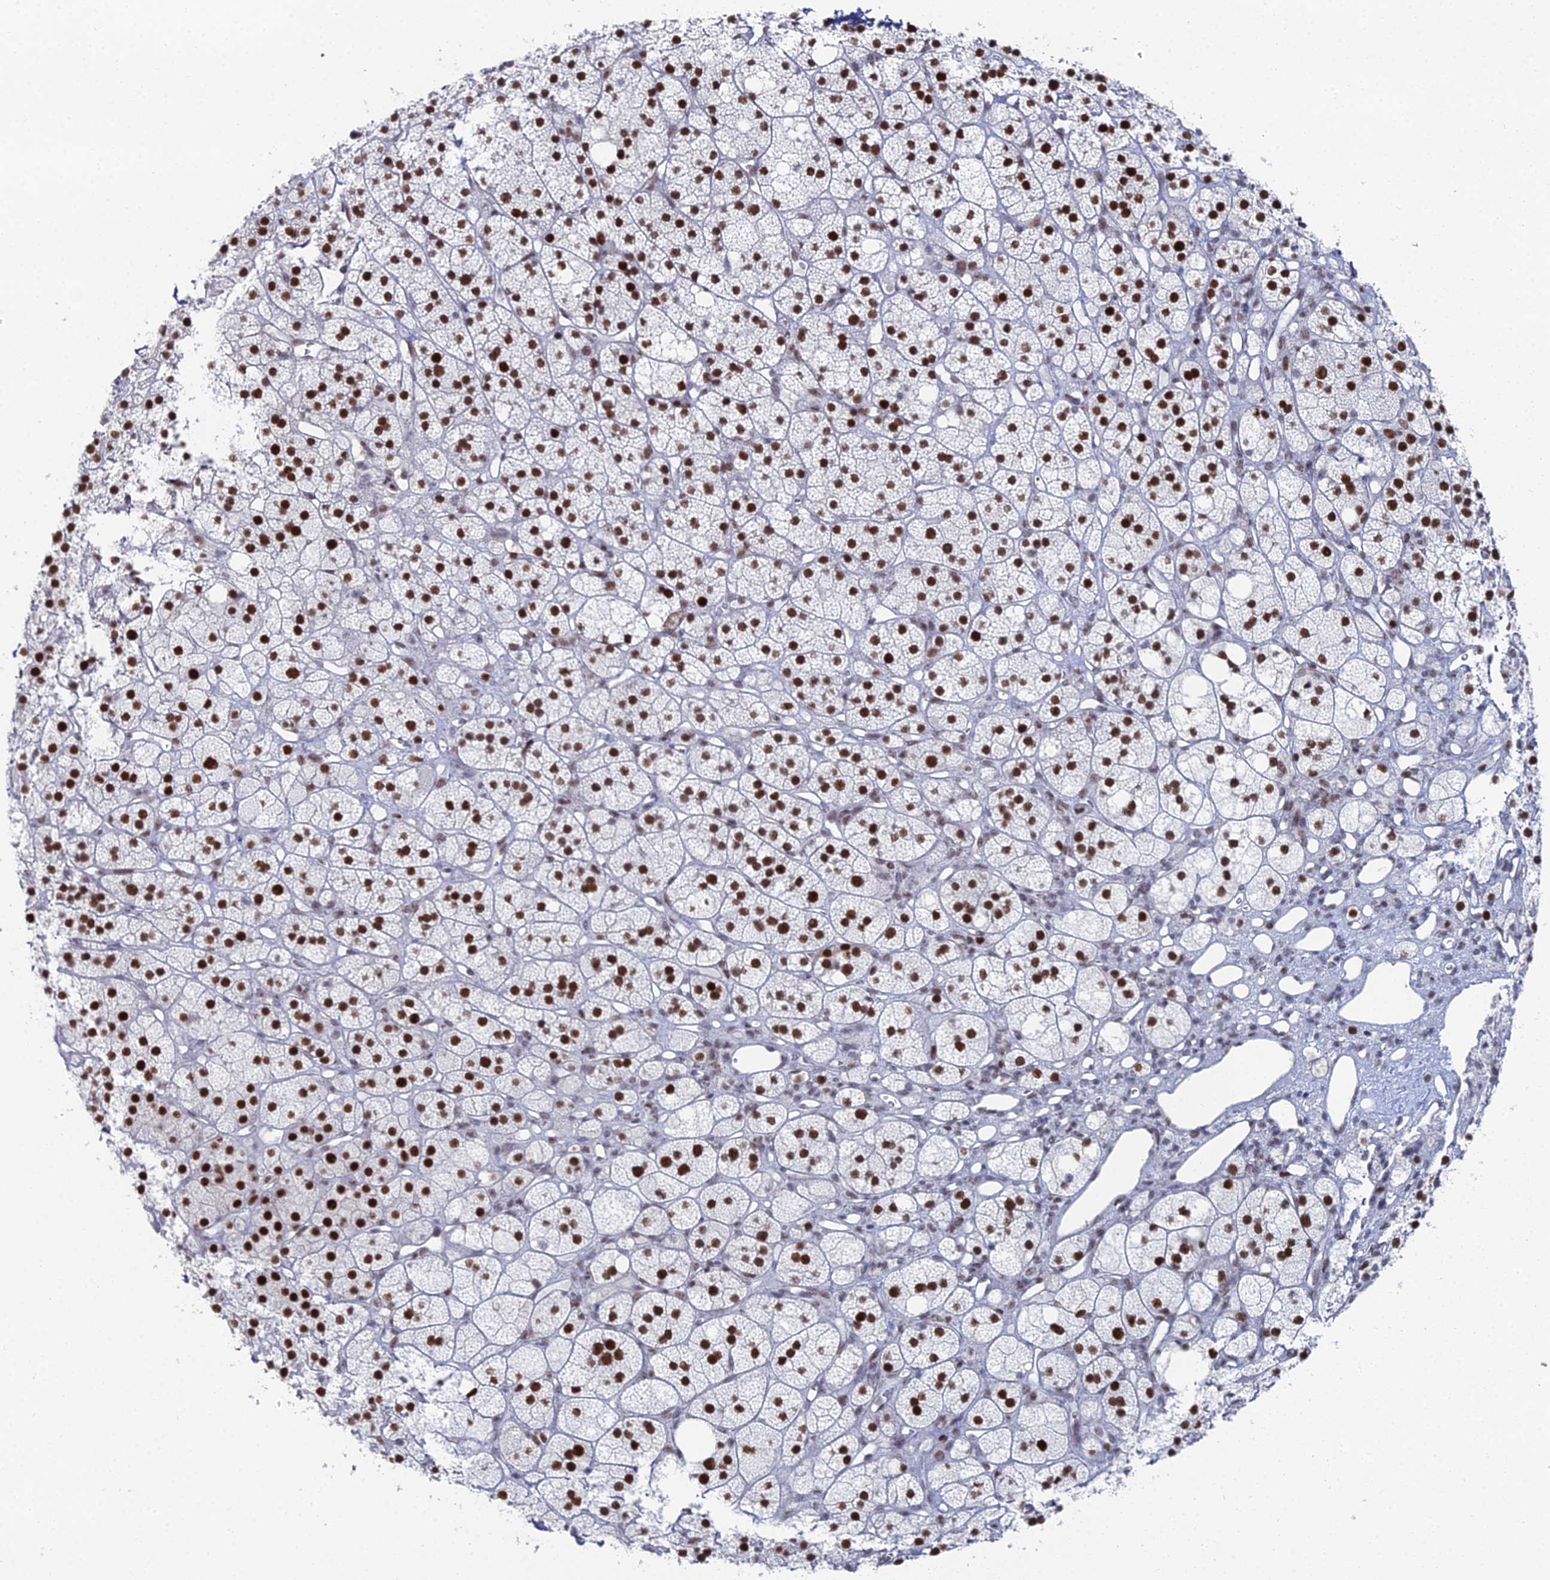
{"staining": {"intensity": "strong", "quantity": ">75%", "location": "nuclear"}, "tissue": "adrenal gland", "cell_type": "Glandular cells", "image_type": "normal", "snomed": [{"axis": "morphology", "description": "Normal tissue, NOS"}, {"axis": "topography", "description": "Adrenal gland"}], "caption": "Immunohistochemistry (IHC) (DAB) staining of benign human adrenal gland displays strong nuclear protein positivity in about >75% of glandular cells.", "gene": "GSC2", "patient": {"sex": "male", "age": 61}}